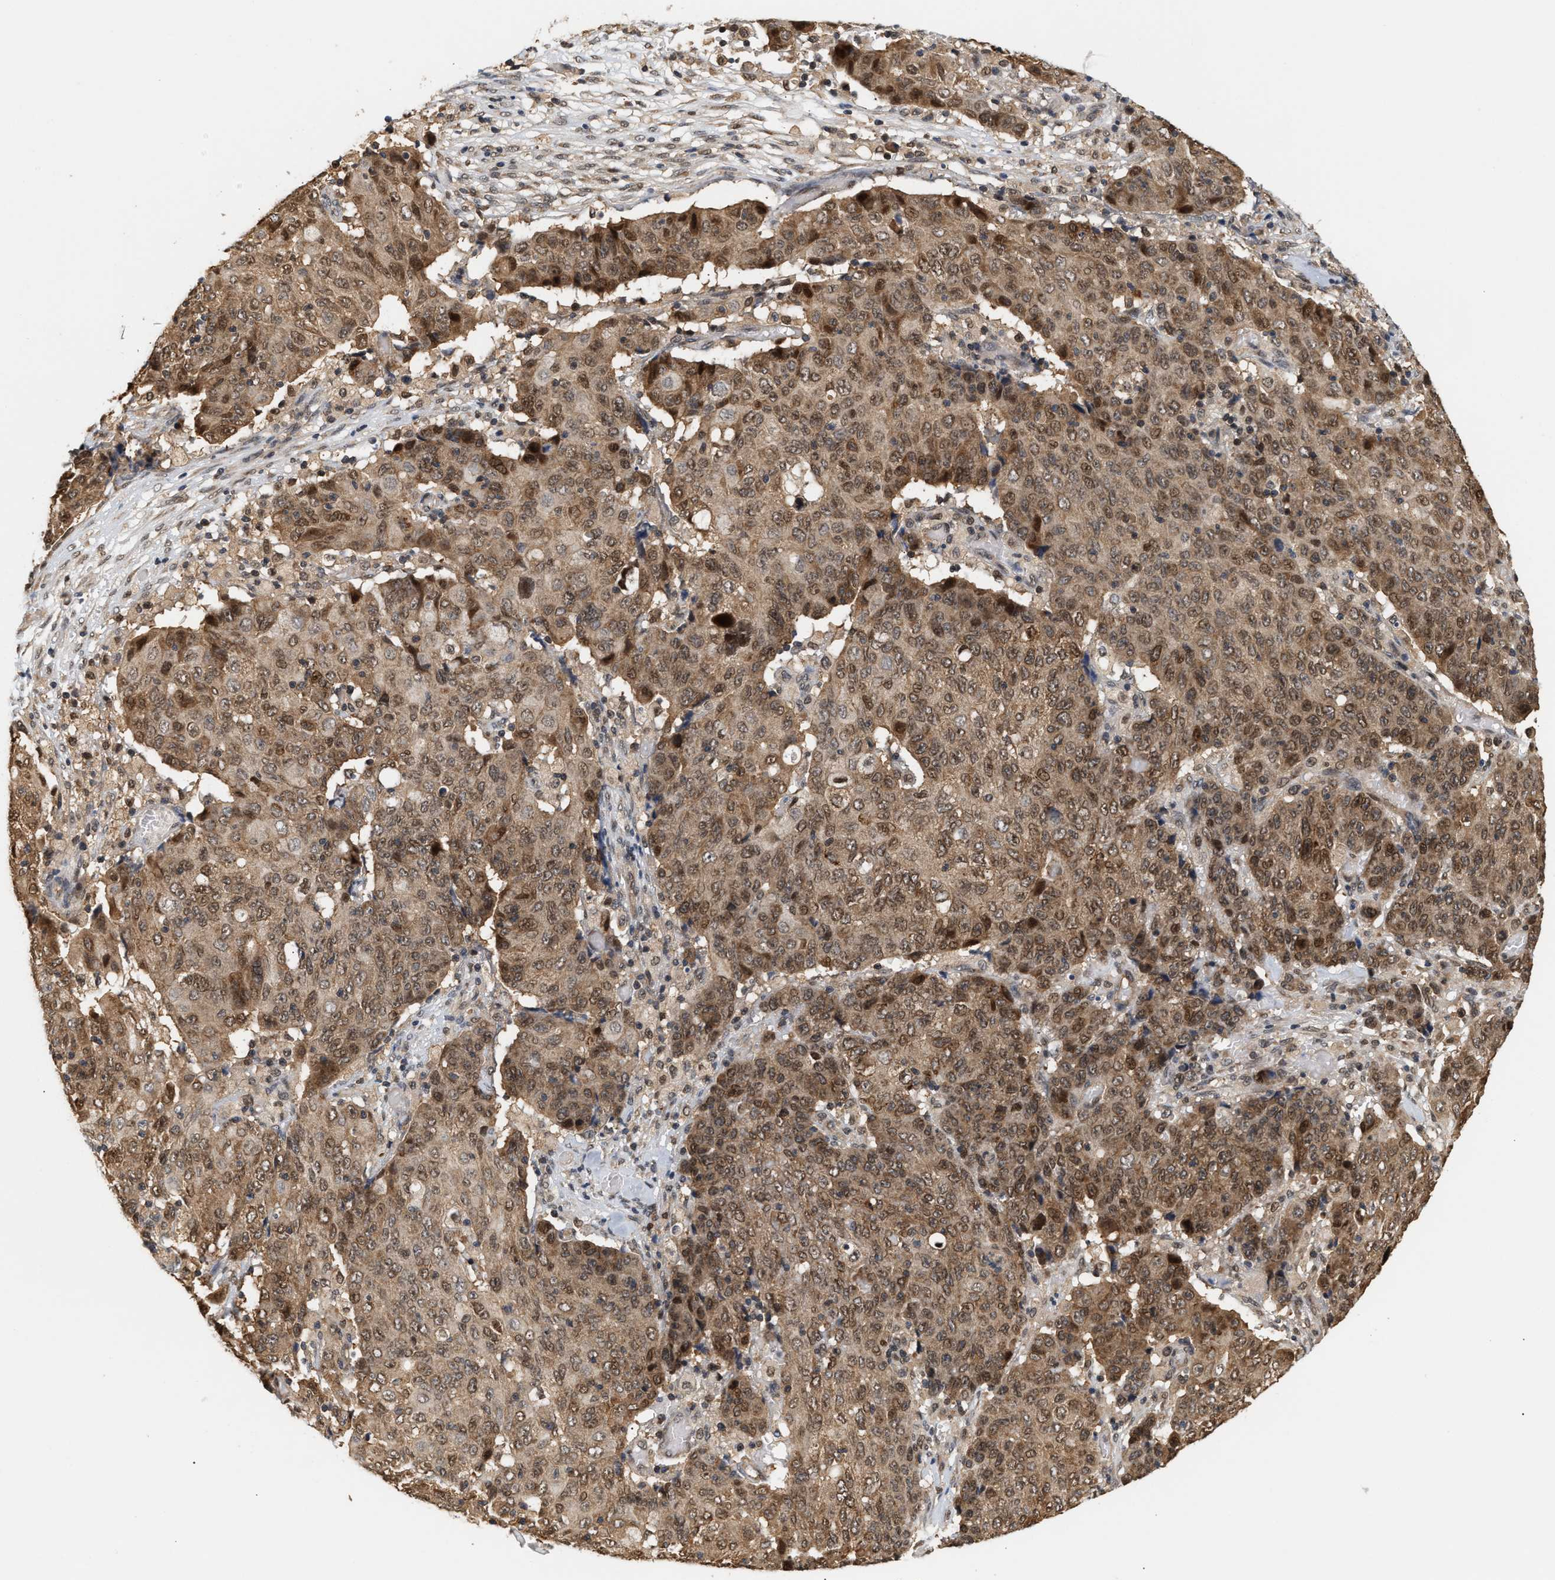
{"staining": {"intensity": "moderate", "quantity": ">75%", "location": "cytoplasmic/membranous,nuclear"}, "tissue": "ovarian cancer", "cell_type": "Tumor cells", "image_type": "cancer", "snomed": [{"axis": "morphology", "description": "Carcinoma, endometroid"}, {"axis": "topography", "description": "Ovary"}], "caption": "There is medium levels of moderate cytoplasmic/membranous and nuclear expression in tumor cells of ovarian endometroid carcinoma, as demonstrated by immunohistochemical staining (brown color).", "gene": "ABHD5", "patient": {"sex": "female", "age": 42}}